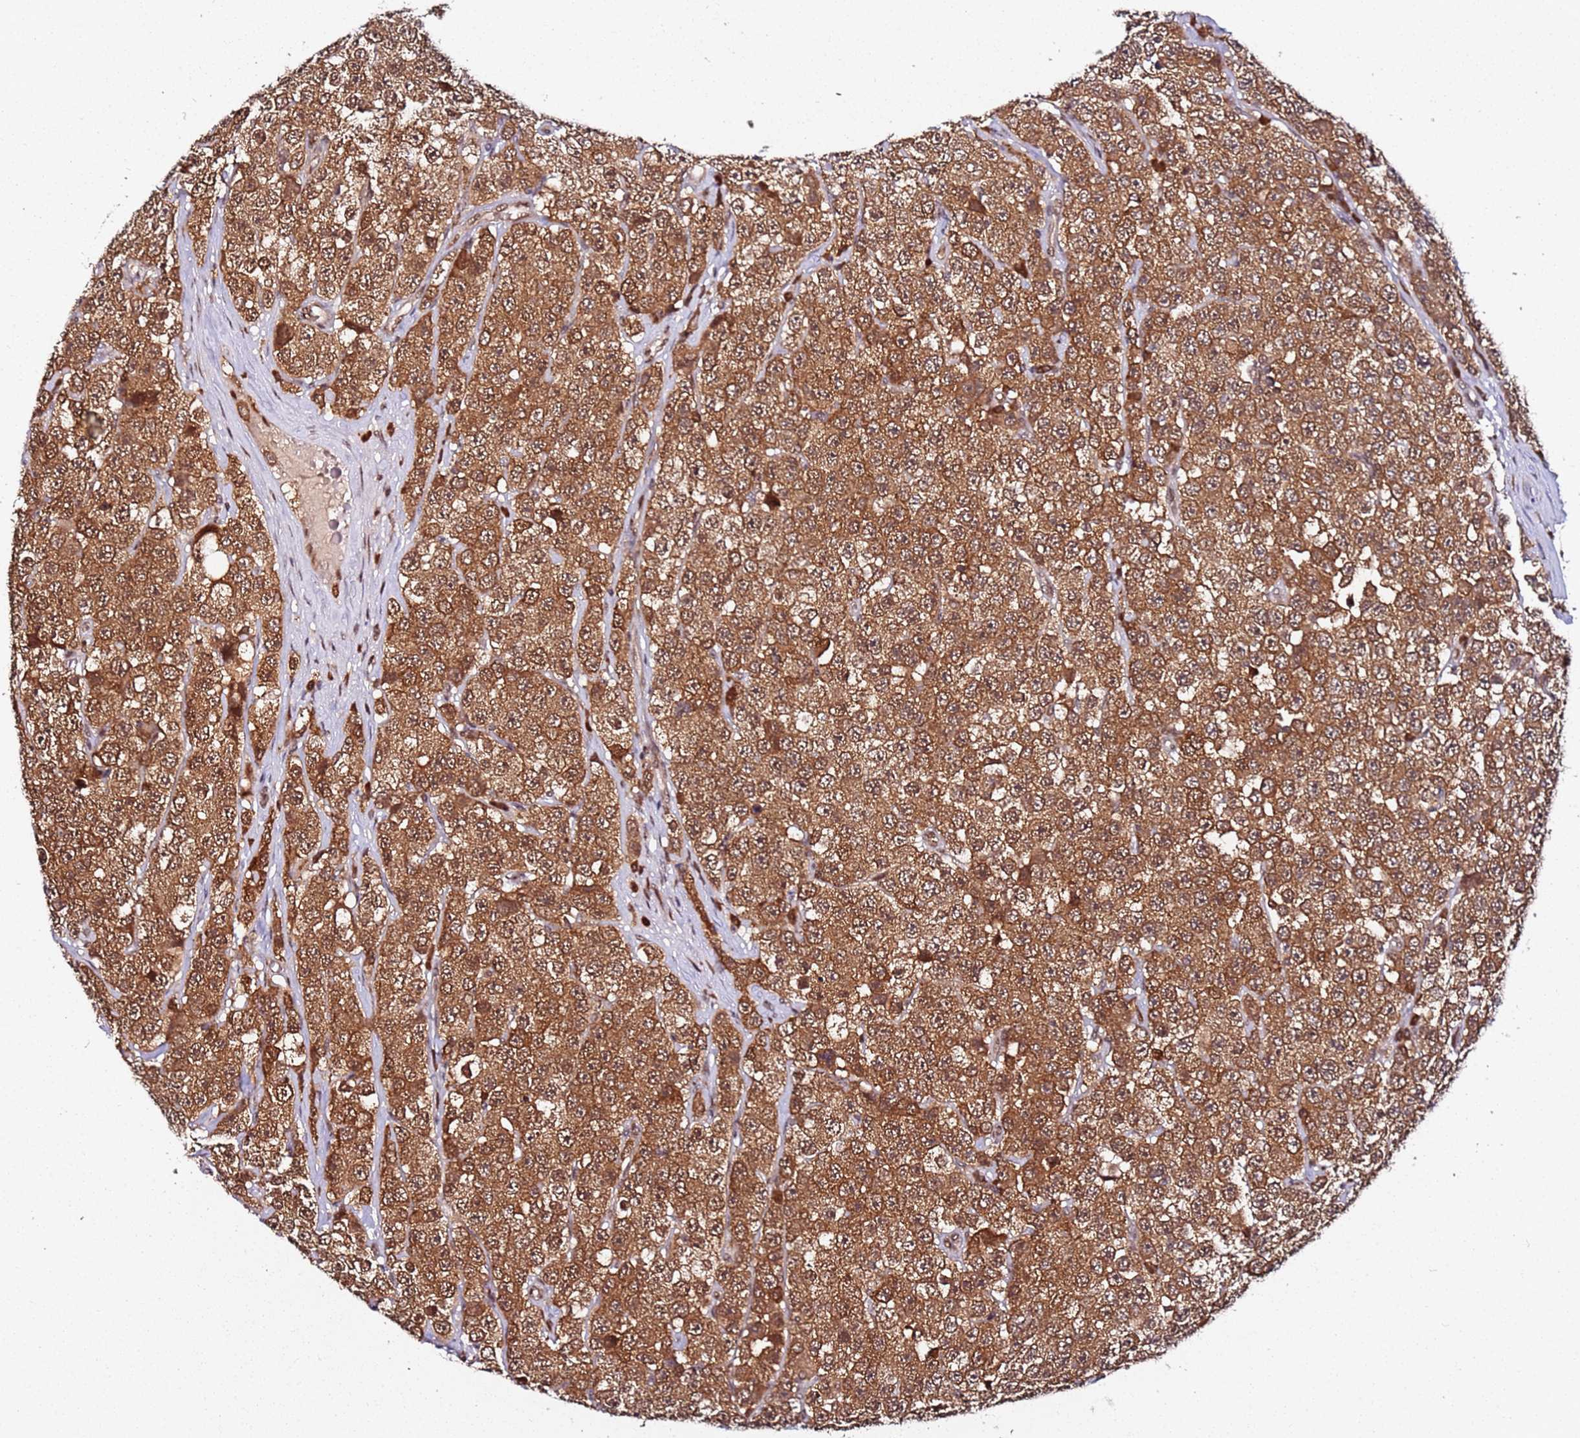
{"staining": {"intensity": "moderate", "quantity": ">75%", "location": "cytoplasmic/membranous,nuclear"}, "tissue": "testis cancer", "cell_type": "Tumor cells", "image_type": "cancer", "snomed": [{"axis": "morphology", "description": "Seminoma, NOS"}, {"axis": "topography", "description": "Testis"}], "caption": "DAB (3,3'-diaminobenzidine) immunohistochemical staining of testis seminoma reveals moderate cytoplasmic/membranous and nuclear protein staining in about >75% of tumor cells.", "gene": "RGS18", "patient": {"sex": "male", "age": 28}}